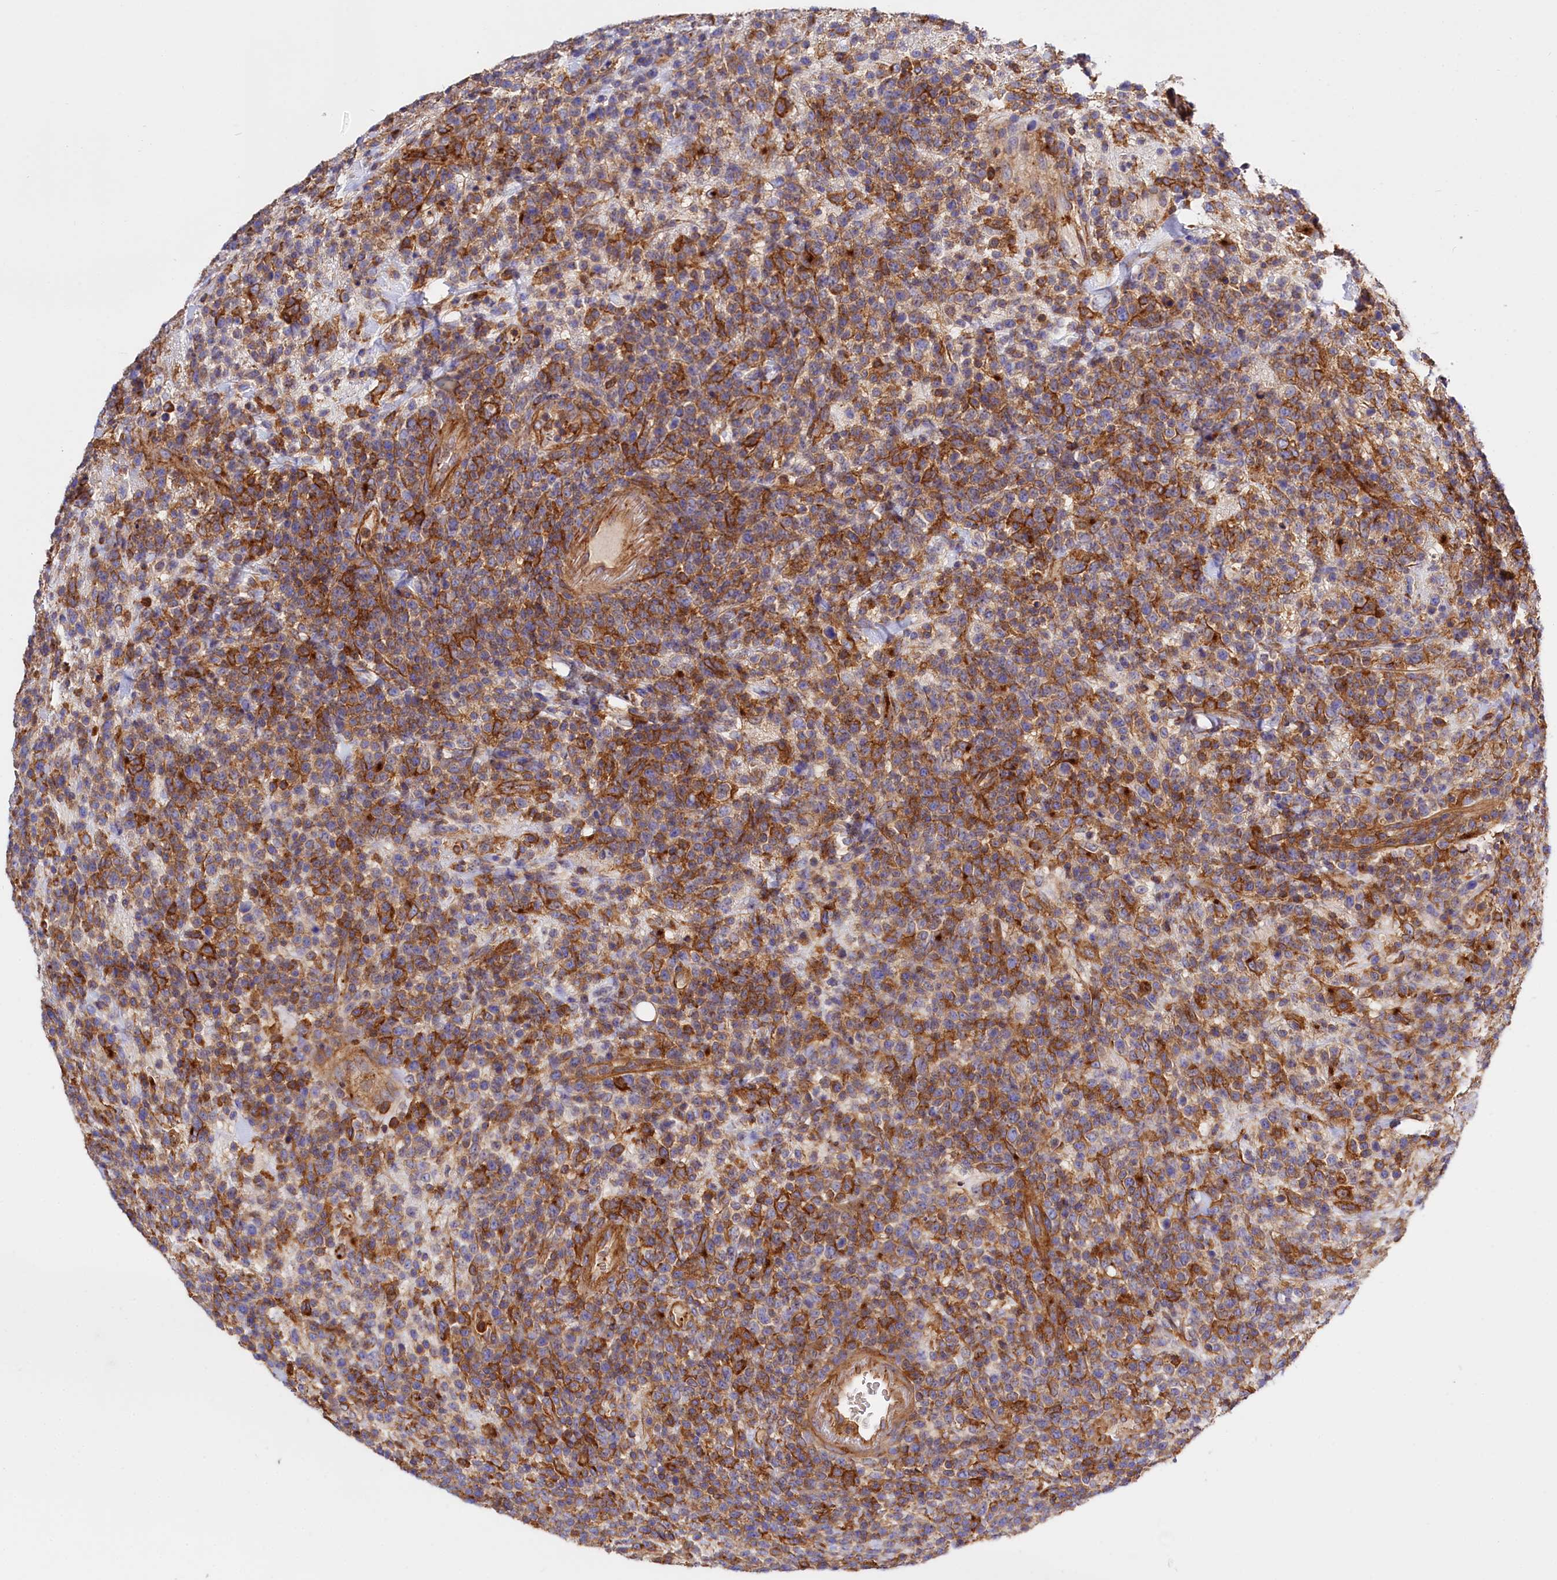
{"staining": {"intensity": "moderate", "quantity": "25%-75%", "location": "cytoplasmic/membranous"}, "tissue": "lymphoma", "cell_type": "Tumor cells", "image_type": "cancer", "snomed": [{"axis": "morphology", "description": "Malignant lymphoma, non-Hodgkin's type, High grade"}, {"axis": "topography", "description": "Colon"}], "caption": "The immunohistochemical stain labels moderate cytoplasmic/membranous expression in tumor cells of lymphoma tissue.", "gene": "ANO6", "patient": {"sex": "female", "age": 53}}